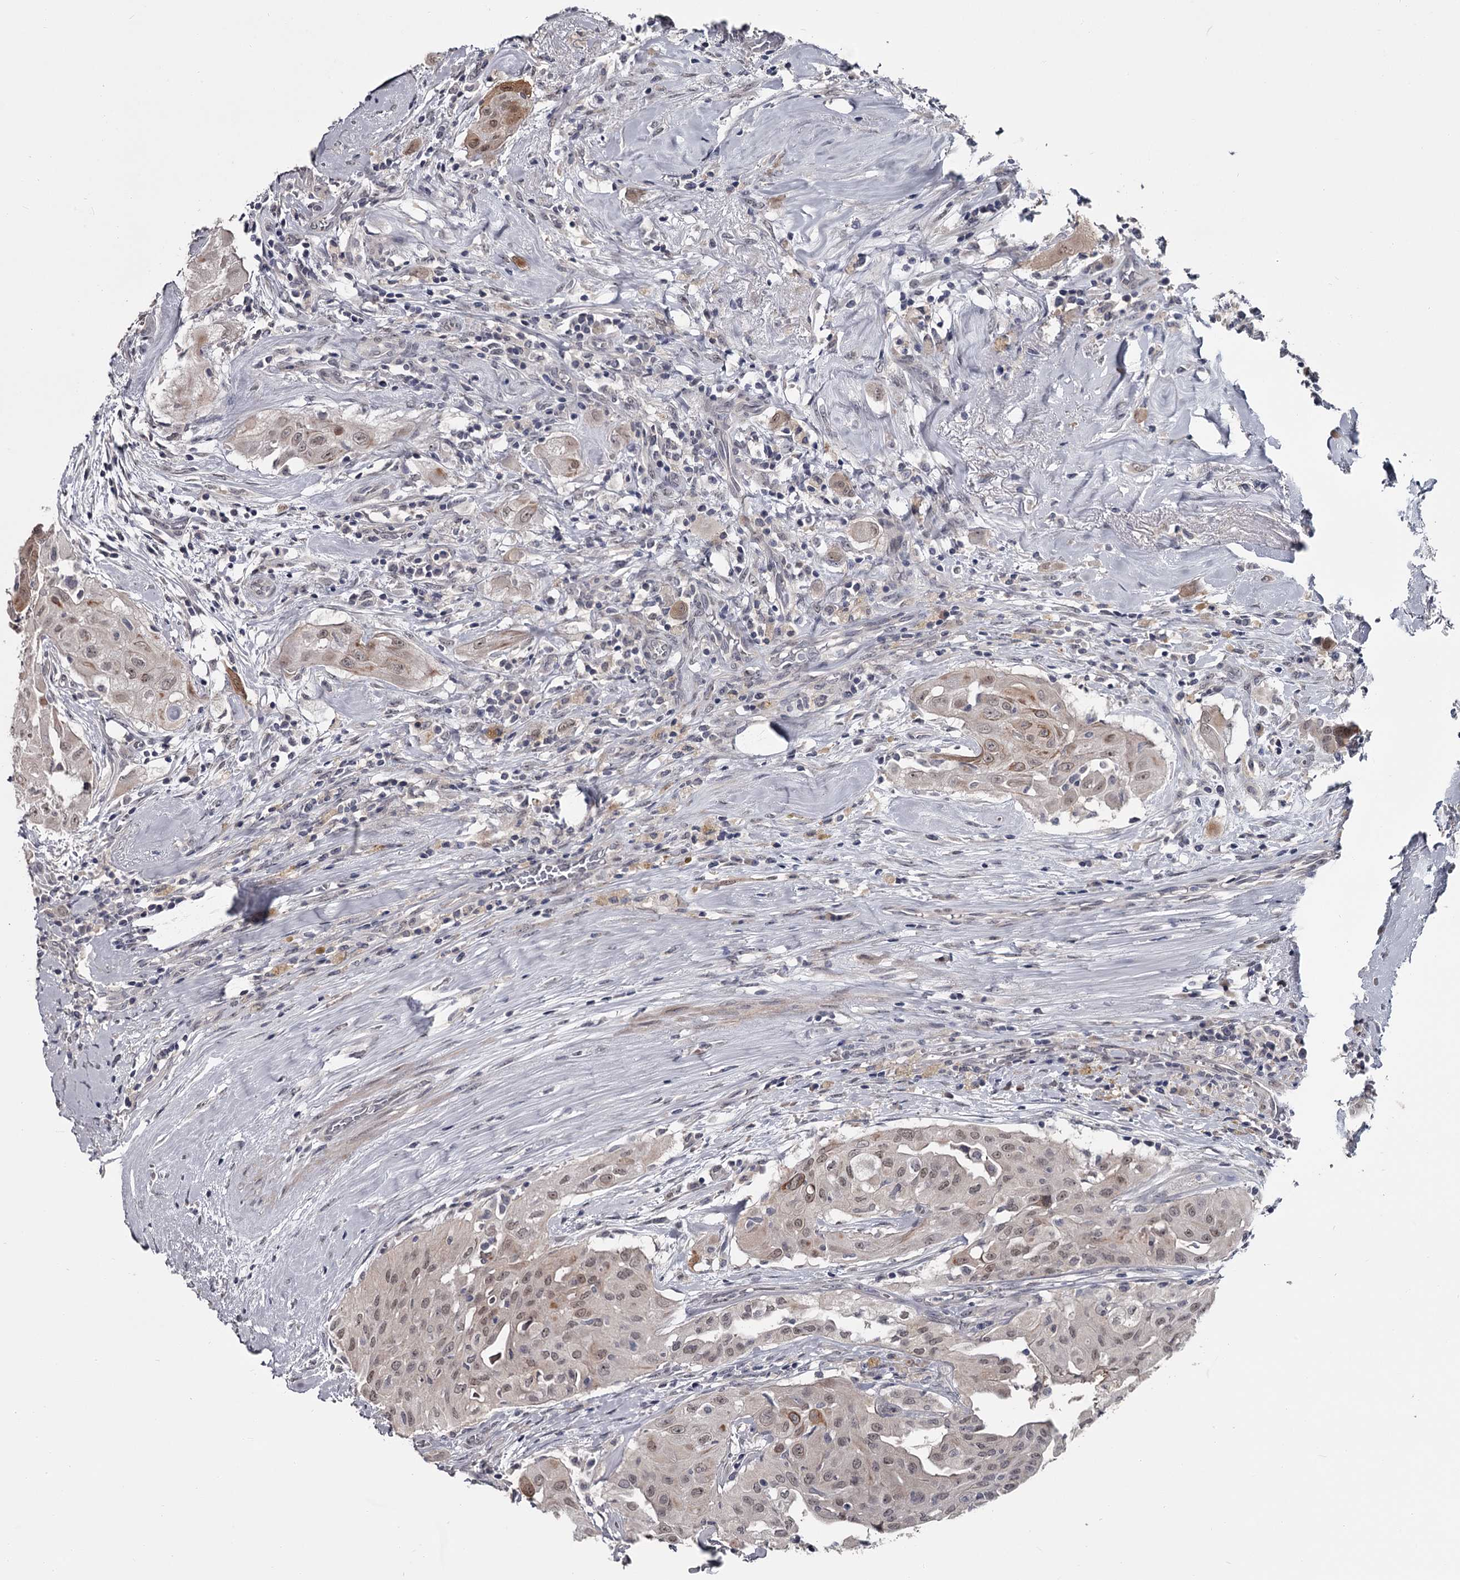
{"staining": {"intensity": "weak", "quantity": ">75%", "location": "nuclear"}, "tissue": "thyroid cancer", "cell_type": "Tumor cells", "image_type": "cancer", "snomed": [{"axis": "morphology", "description": "Papillary adenocarcinoma, NOS"}, {"axis": "topography", "description": "Thyroid gland"}], "caption": "Immunohistochemical staining of thyroid cancer exhibits low levels of weak nuclear positivity in approximately >75% of tumor cells.", "gene": "PRPF40B", "patient": {"sex": "female", "age": 59}}